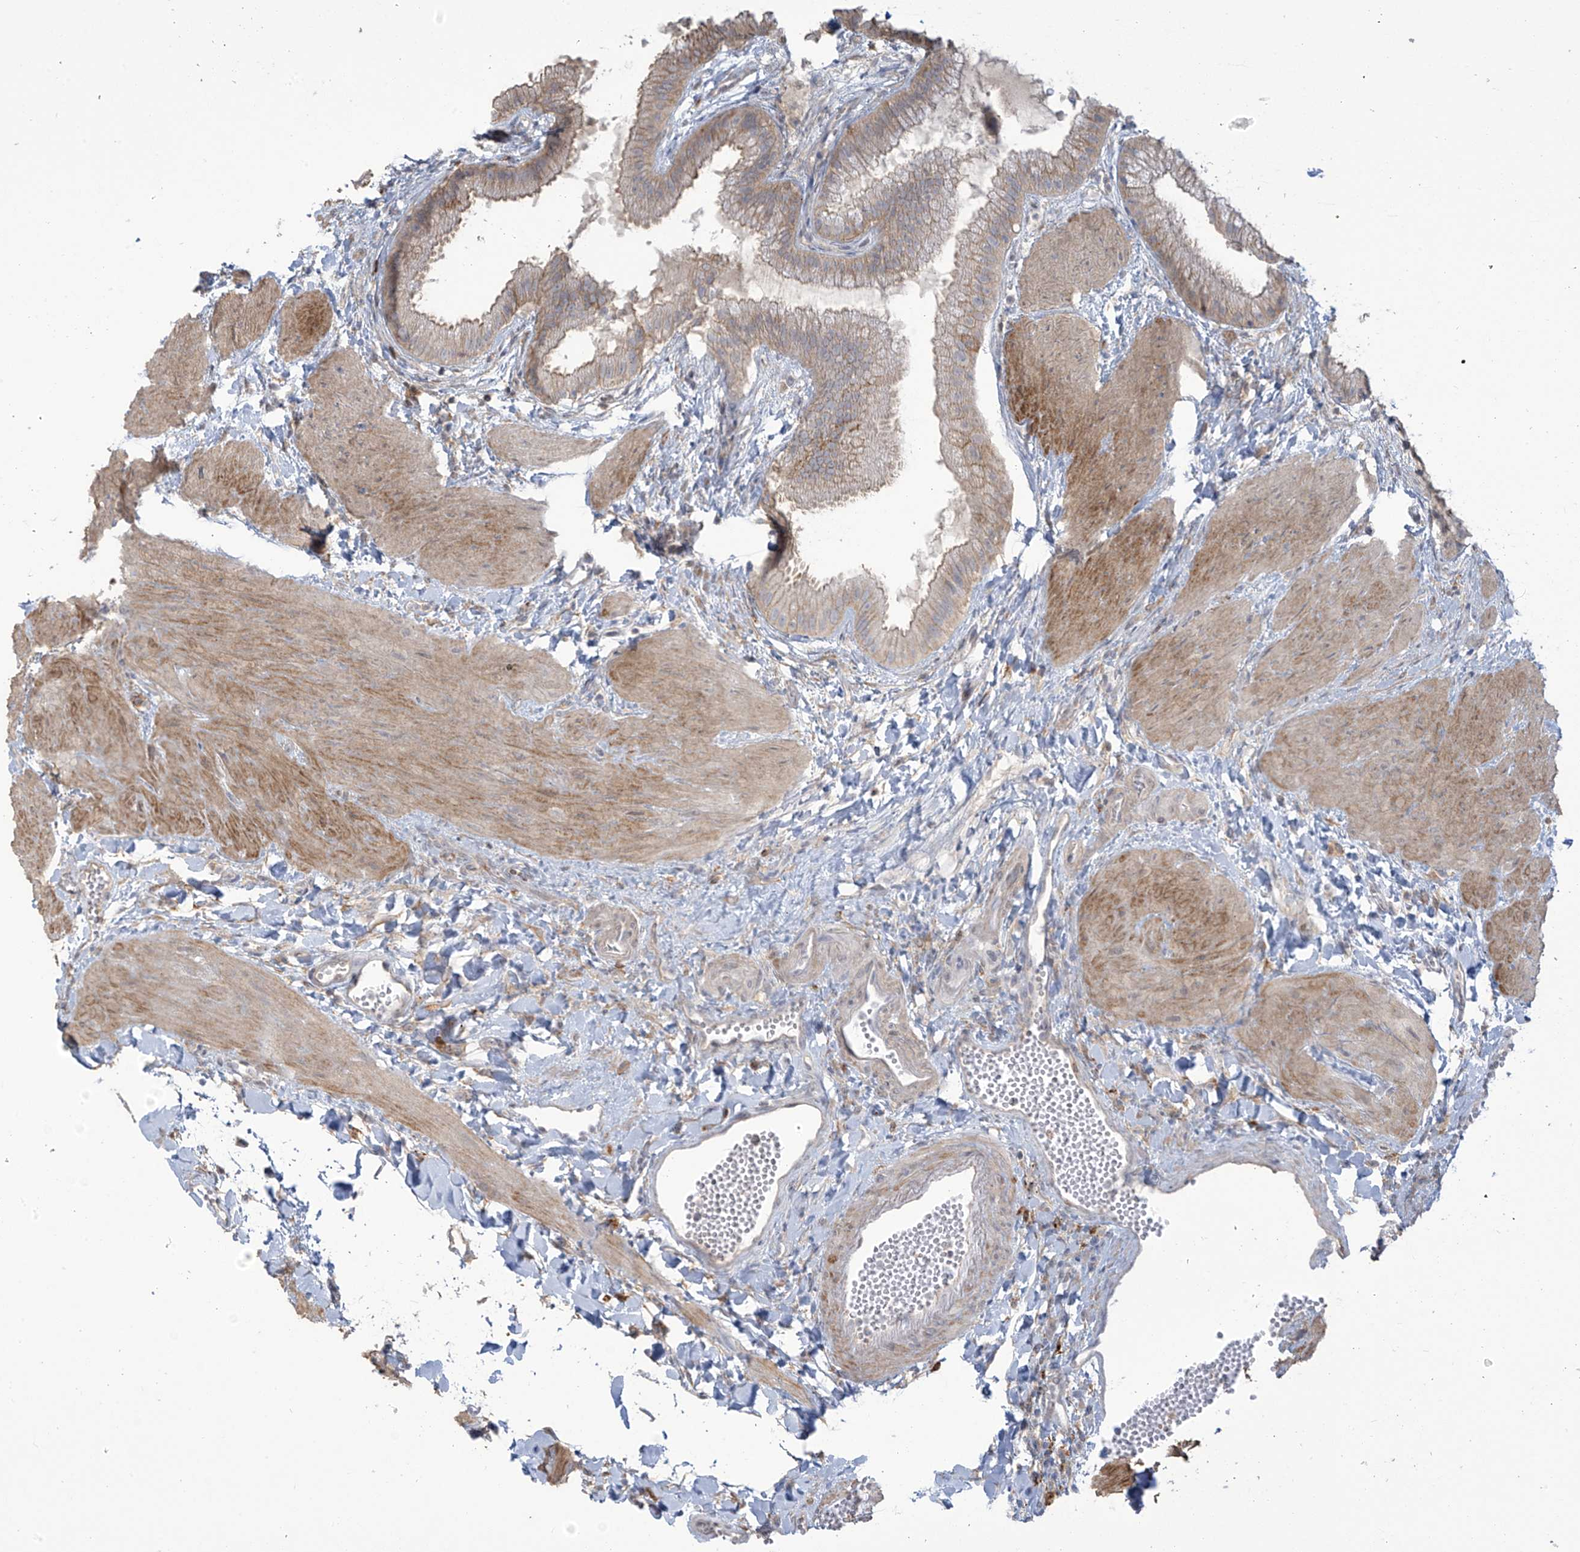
{"staining": {"intensity": "weak", "quantity": "25%-75%", "location": "cytoplasmic/membranous"}, "tissue": "gallbladder", "cell_type": "Glandular cells", "image_type": "normal", "snomed": [{"axis": "morphology", "description": "Normal tissue, NOS"}, {"axis": "topography", "description": "Gallbladder"}], "caption": "Gallbladder stained with DAB IHC exhibits low levels of weak cytoplasmic/membranous staining in about 25%-75% of glandular cells.", "gene": "TAGAP", "patient": {"sex": "male", "age": 55}}